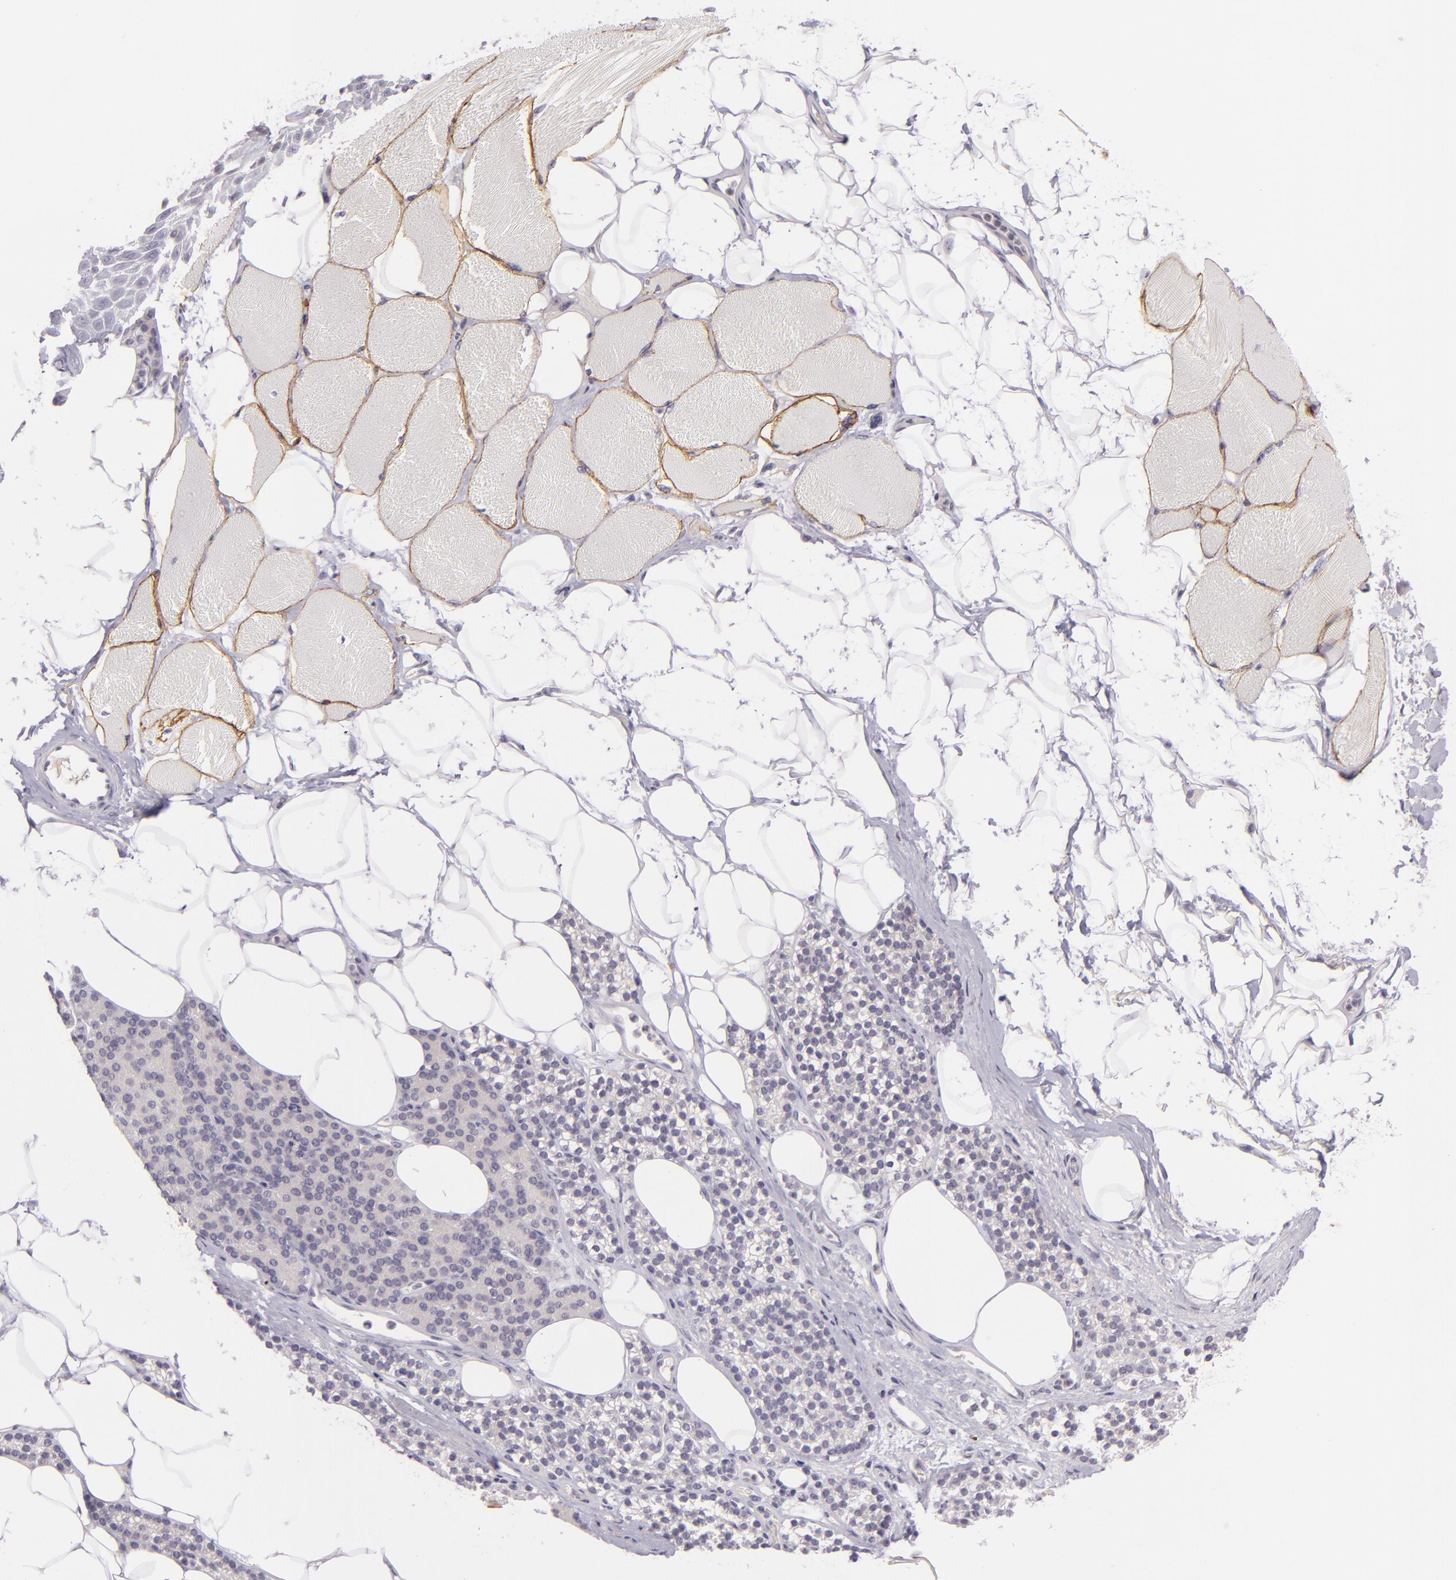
{"staining": {"intensity": "moderate", "quantity": ">75%", "location": "cytoplasmic/membranous"}, "tissue": "skeletal muscle", "cell_type": "Myocytes", "image_type": "normal", "snomed": [{"axis": "morphology", "description": "Normal tissue, NOS"}, {"axis": "topography", "description": "Skeletal muscle"}, {"axis": "topography", "description": "Parathyroid gland"}], "caption": "Immunohistochemistry of benign human skeletal muscle demonstrates medium levels of moderate cytoplasmic/membranous positivity in about >75% of myocytes.", "gene": "DAG1", "patient": {"sex": "female", "age": 37}}